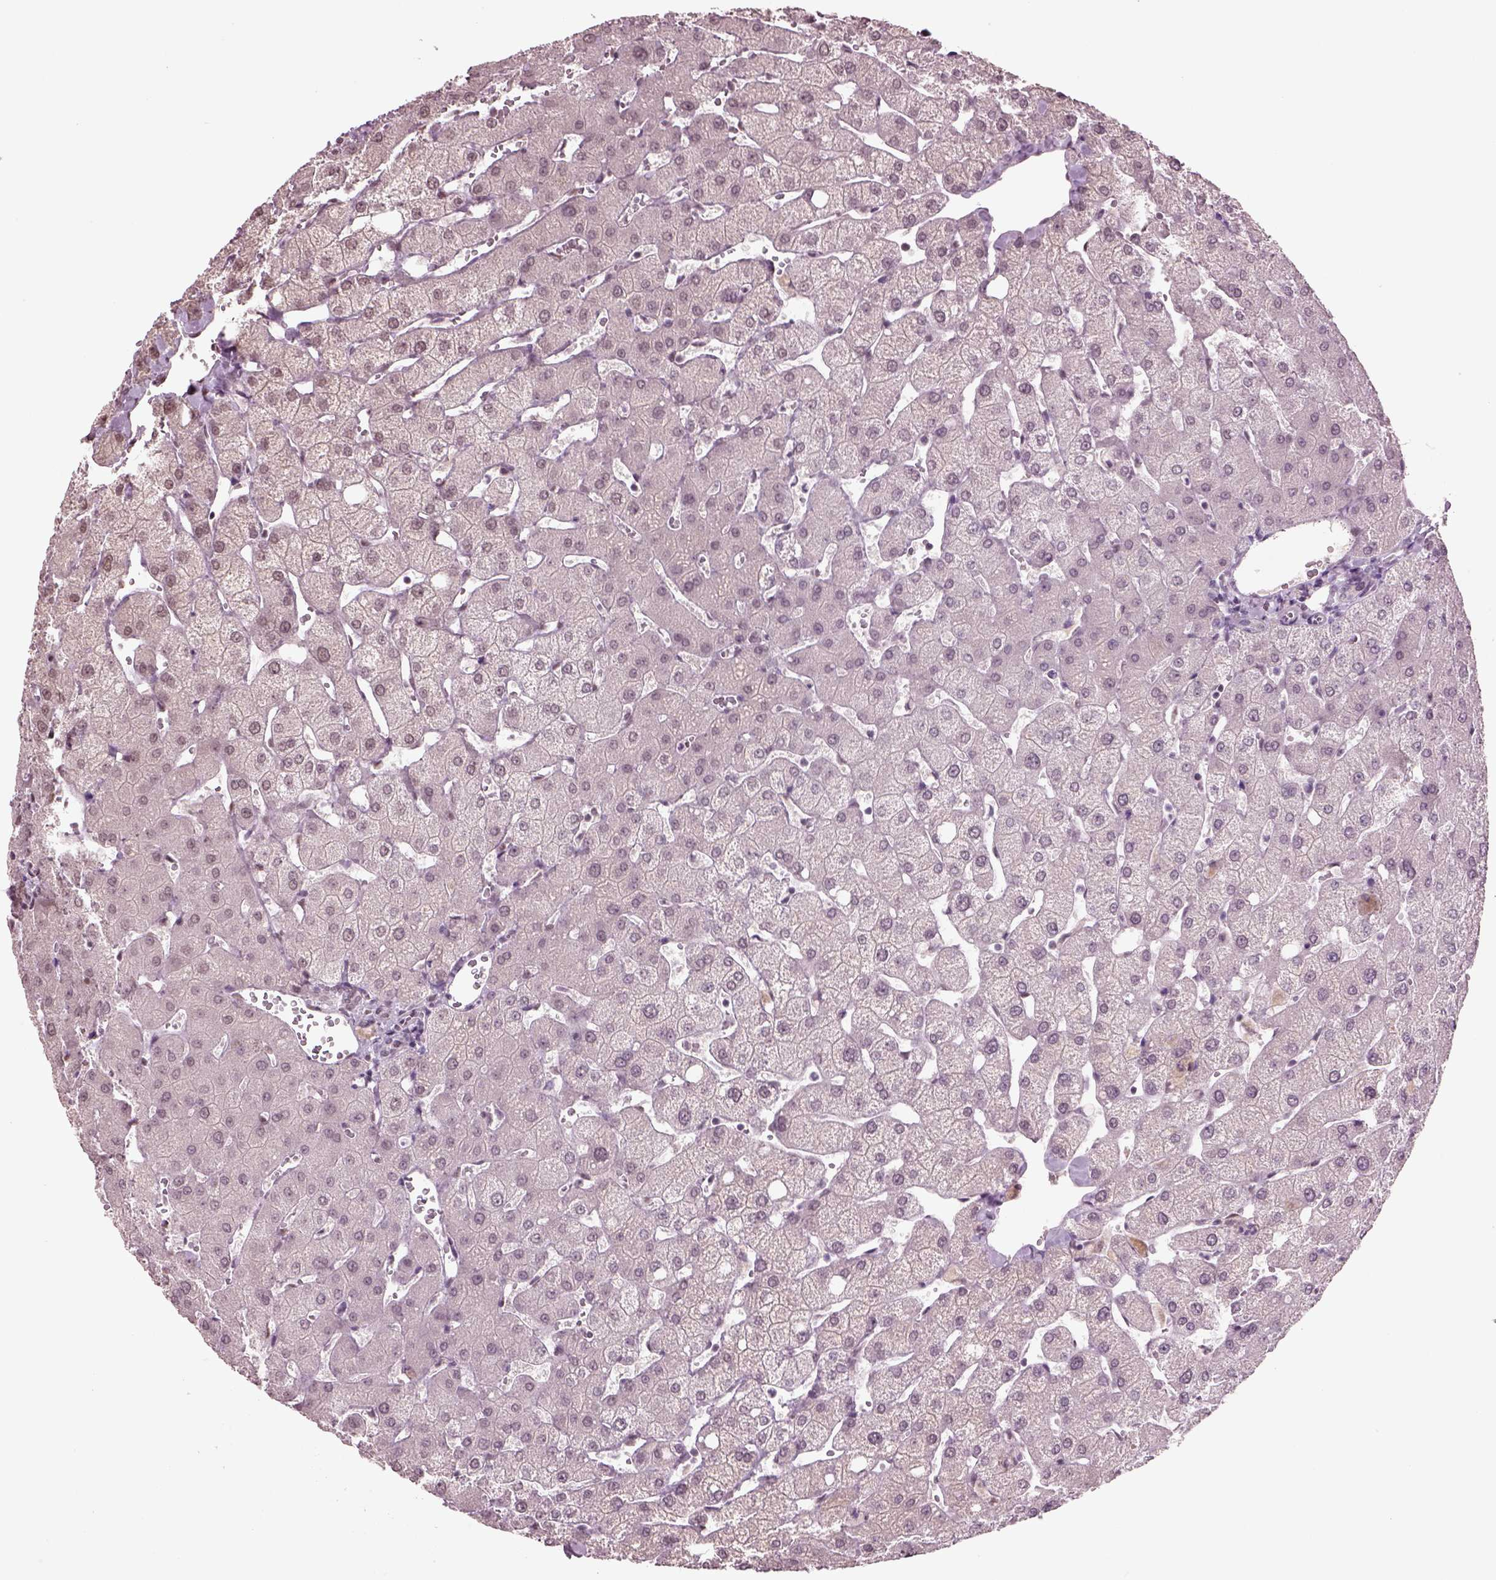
{"staining": {"intensity": "negative", "quantity": "none", "location": "none"}, "tissue": "liver", "cell_type": "Cholangiocytes", "image_type": "normal", "snomed": [{"axis": "morphology", "description": "Normal tissue, NOS"}, {"axis": "topography", "description": "Liver"}], "caption": "Liver stained for a protein using immunohistochemistry displays no positivity cholangiocytes.", "gene": "SEPHS1", "patient": {"sex": "female", "age": 54}}